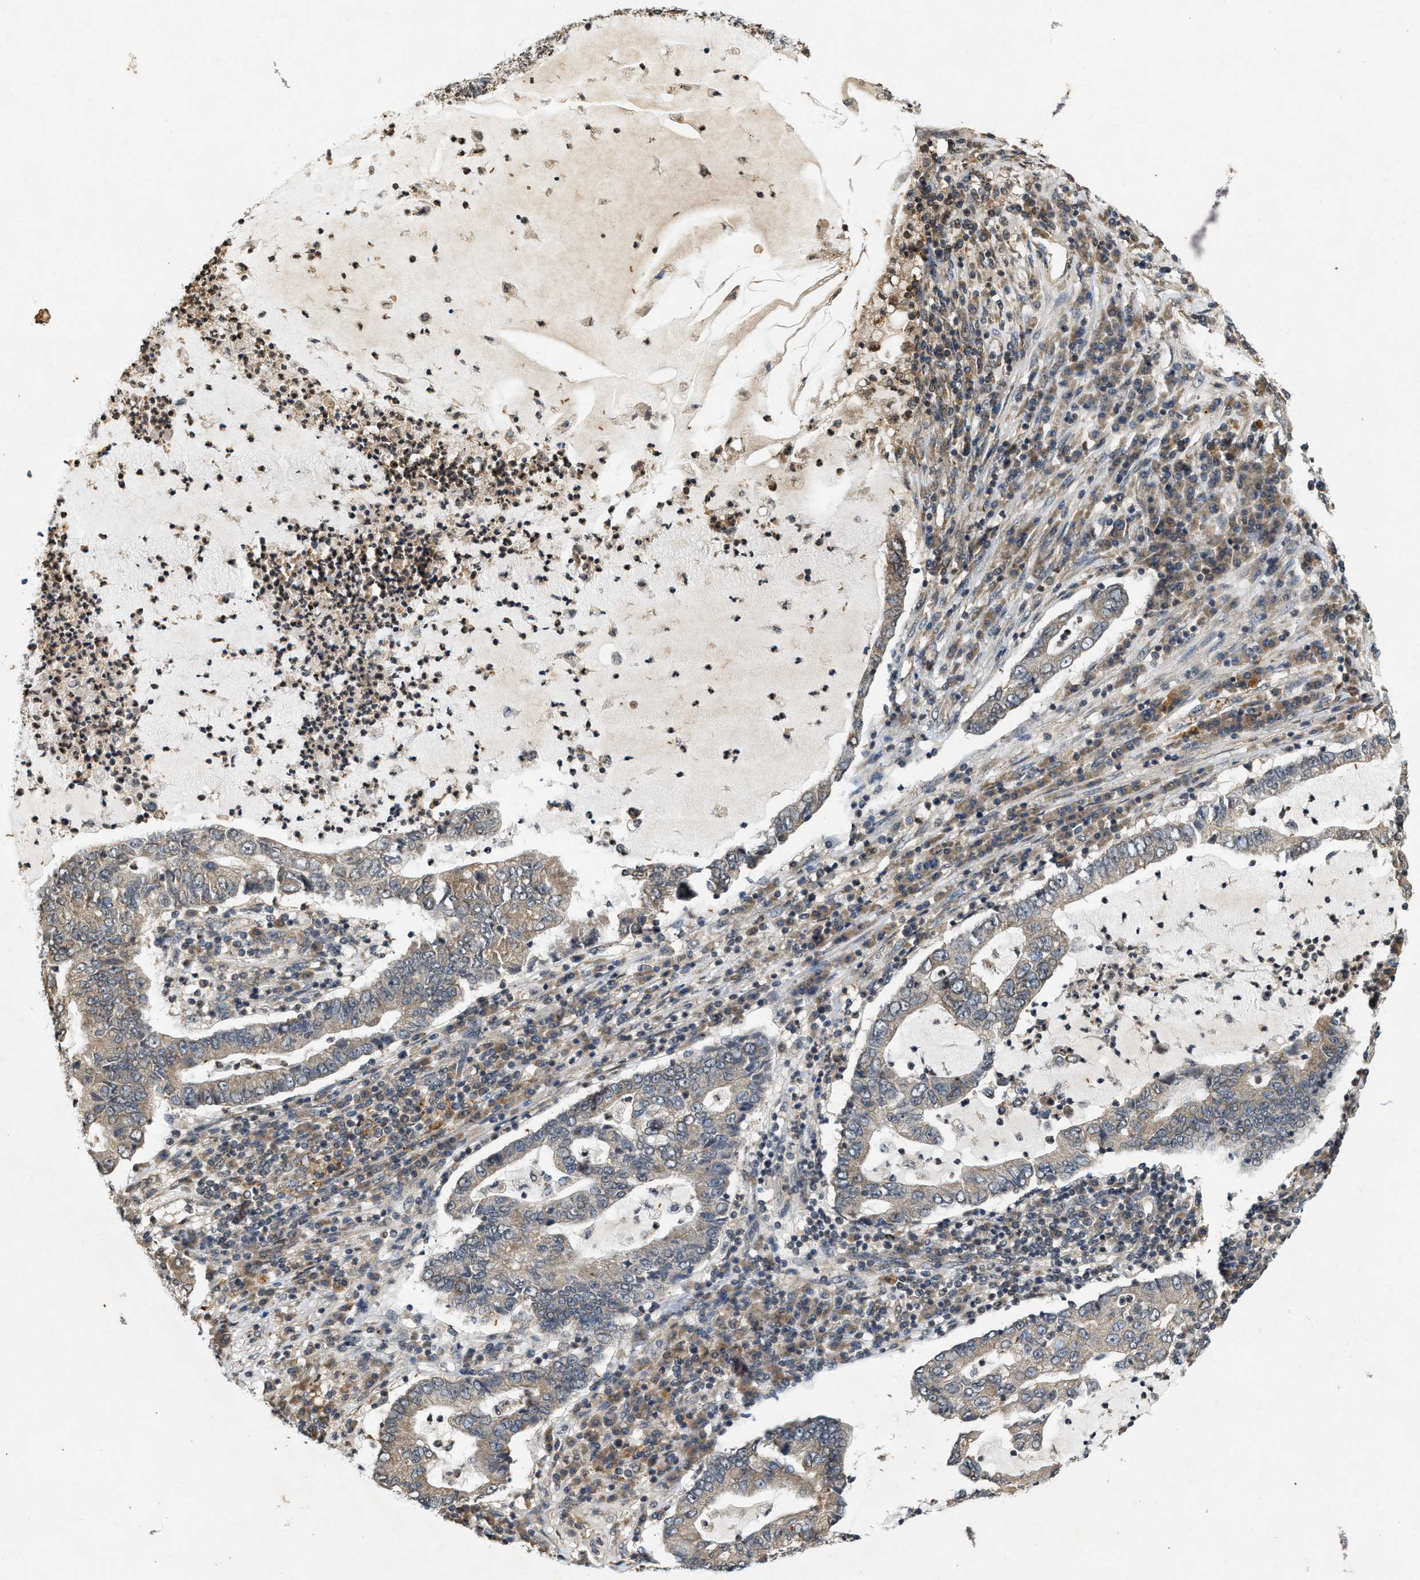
{"staining": {"intensity": "weak", "quantity": "25%-75%", "location": "cytoplasmic/membranous"}, "tissue": "lung cancer", "cell_type": "Tumor cells", "image_type": "cancer", "snomed": [{"axis": "morphology", "description": "Adenocarcinoma, NOS"}, {"axis": "topography", "description": "Lung"}], "caption": "An IHC micrograph of neoplastic tissue is shown. Protein staining in brown highlights weak cytoplasmic/membranous positivity in lung adenocarcinoma within tumor cells. (DAB IHC with brightfield microscopy, high magnification).", "gene": "KIF21A", "patient": {"sex": "female", "age": 51}}